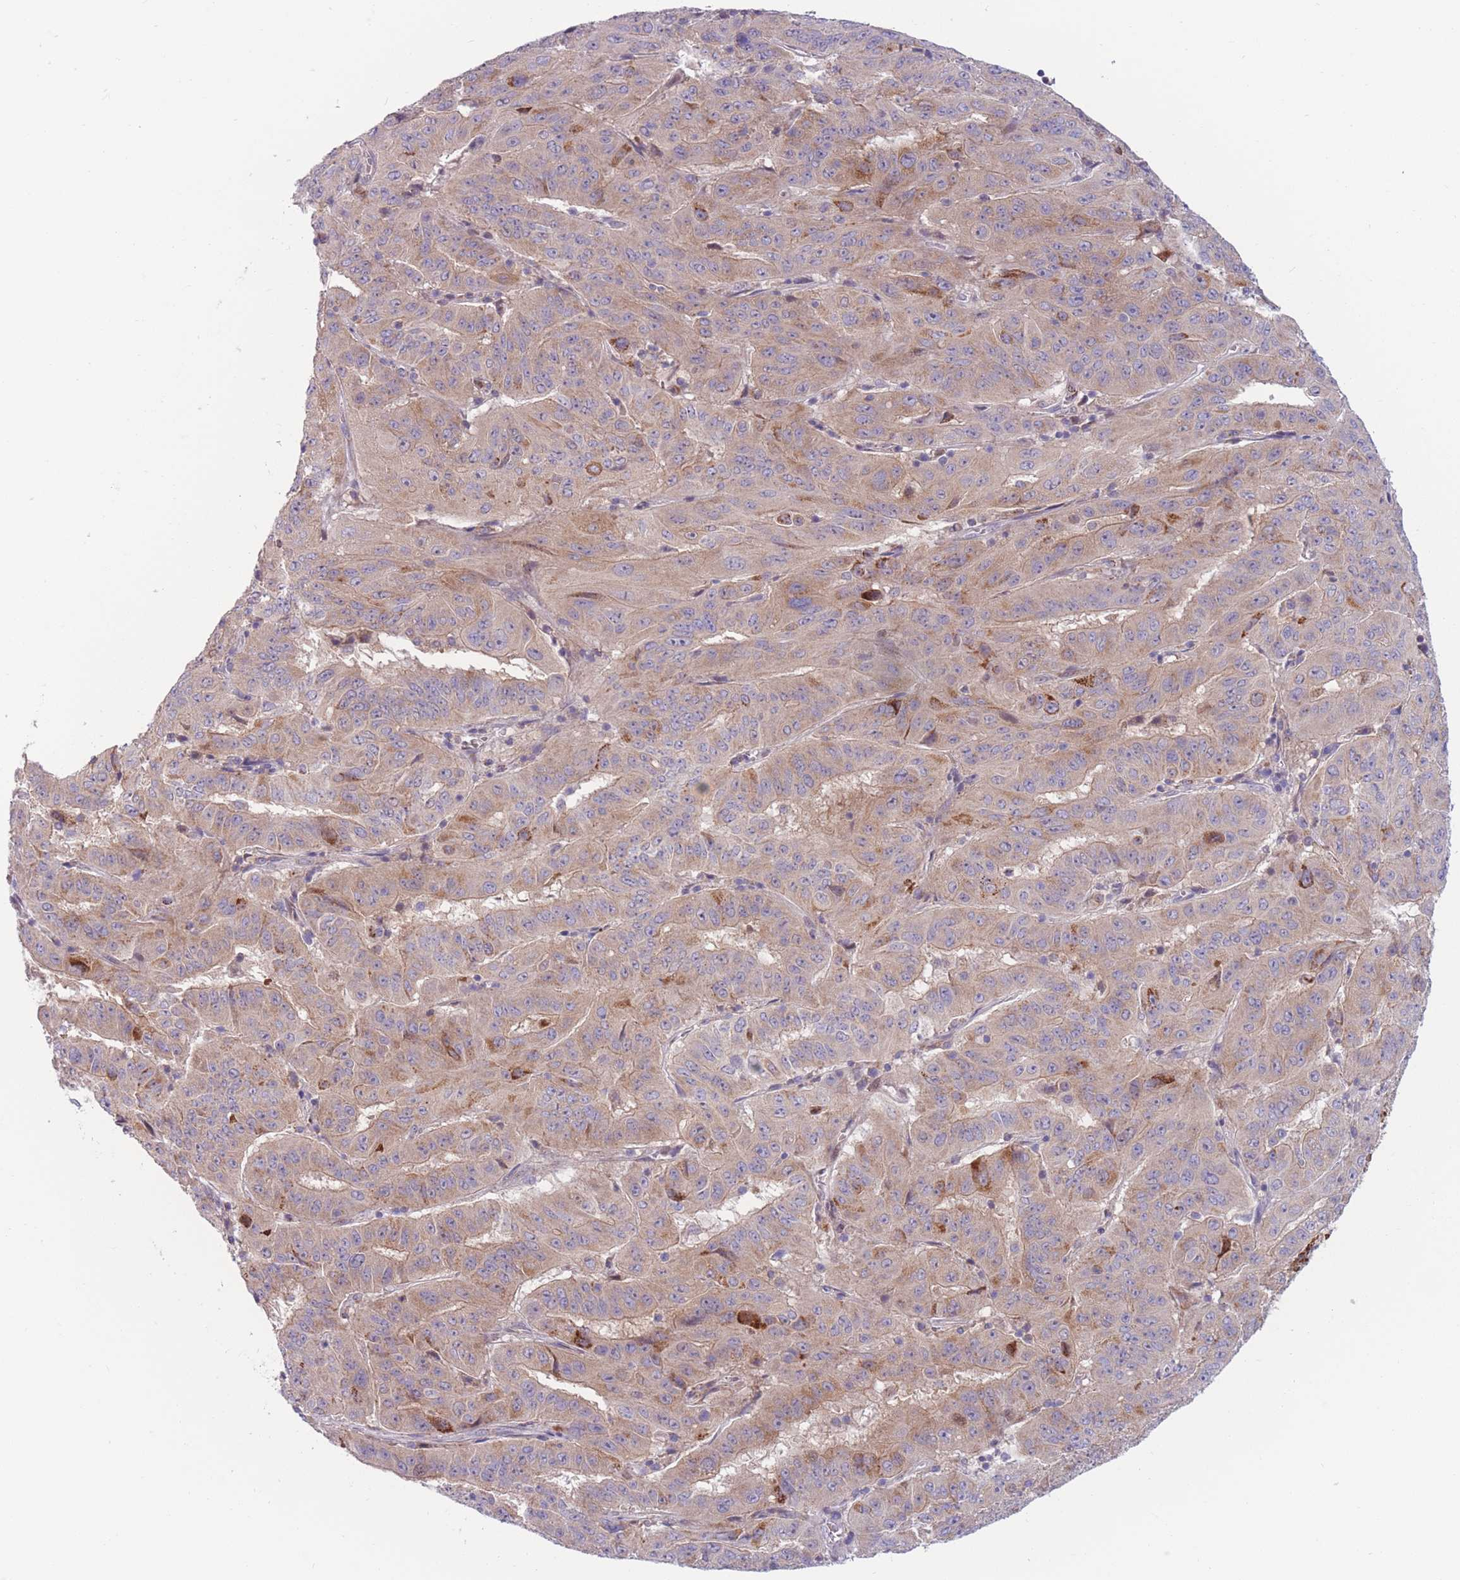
{"staining": {"intensity": "weak", "quantity": ">75%", "location": "cytoplasmic/membranous"}, "tissue": "pancreatic cancer", "cell_type": "Tumor cells", "image_type": "cancer", "snomed": [{"axis": "morphology", "description": "Adenocarcinoma, NOS"}, {"axis": "topography", "description": "Pancreas"}], "caption": "Pancreatic adenocarcinoma stained with a brown dye displays weak cytoplasmic/membranous positive staining in approximately >75% of tumor cells.", "gene": "PDE4A", "patient": {"sex": "male", "age": 63}}